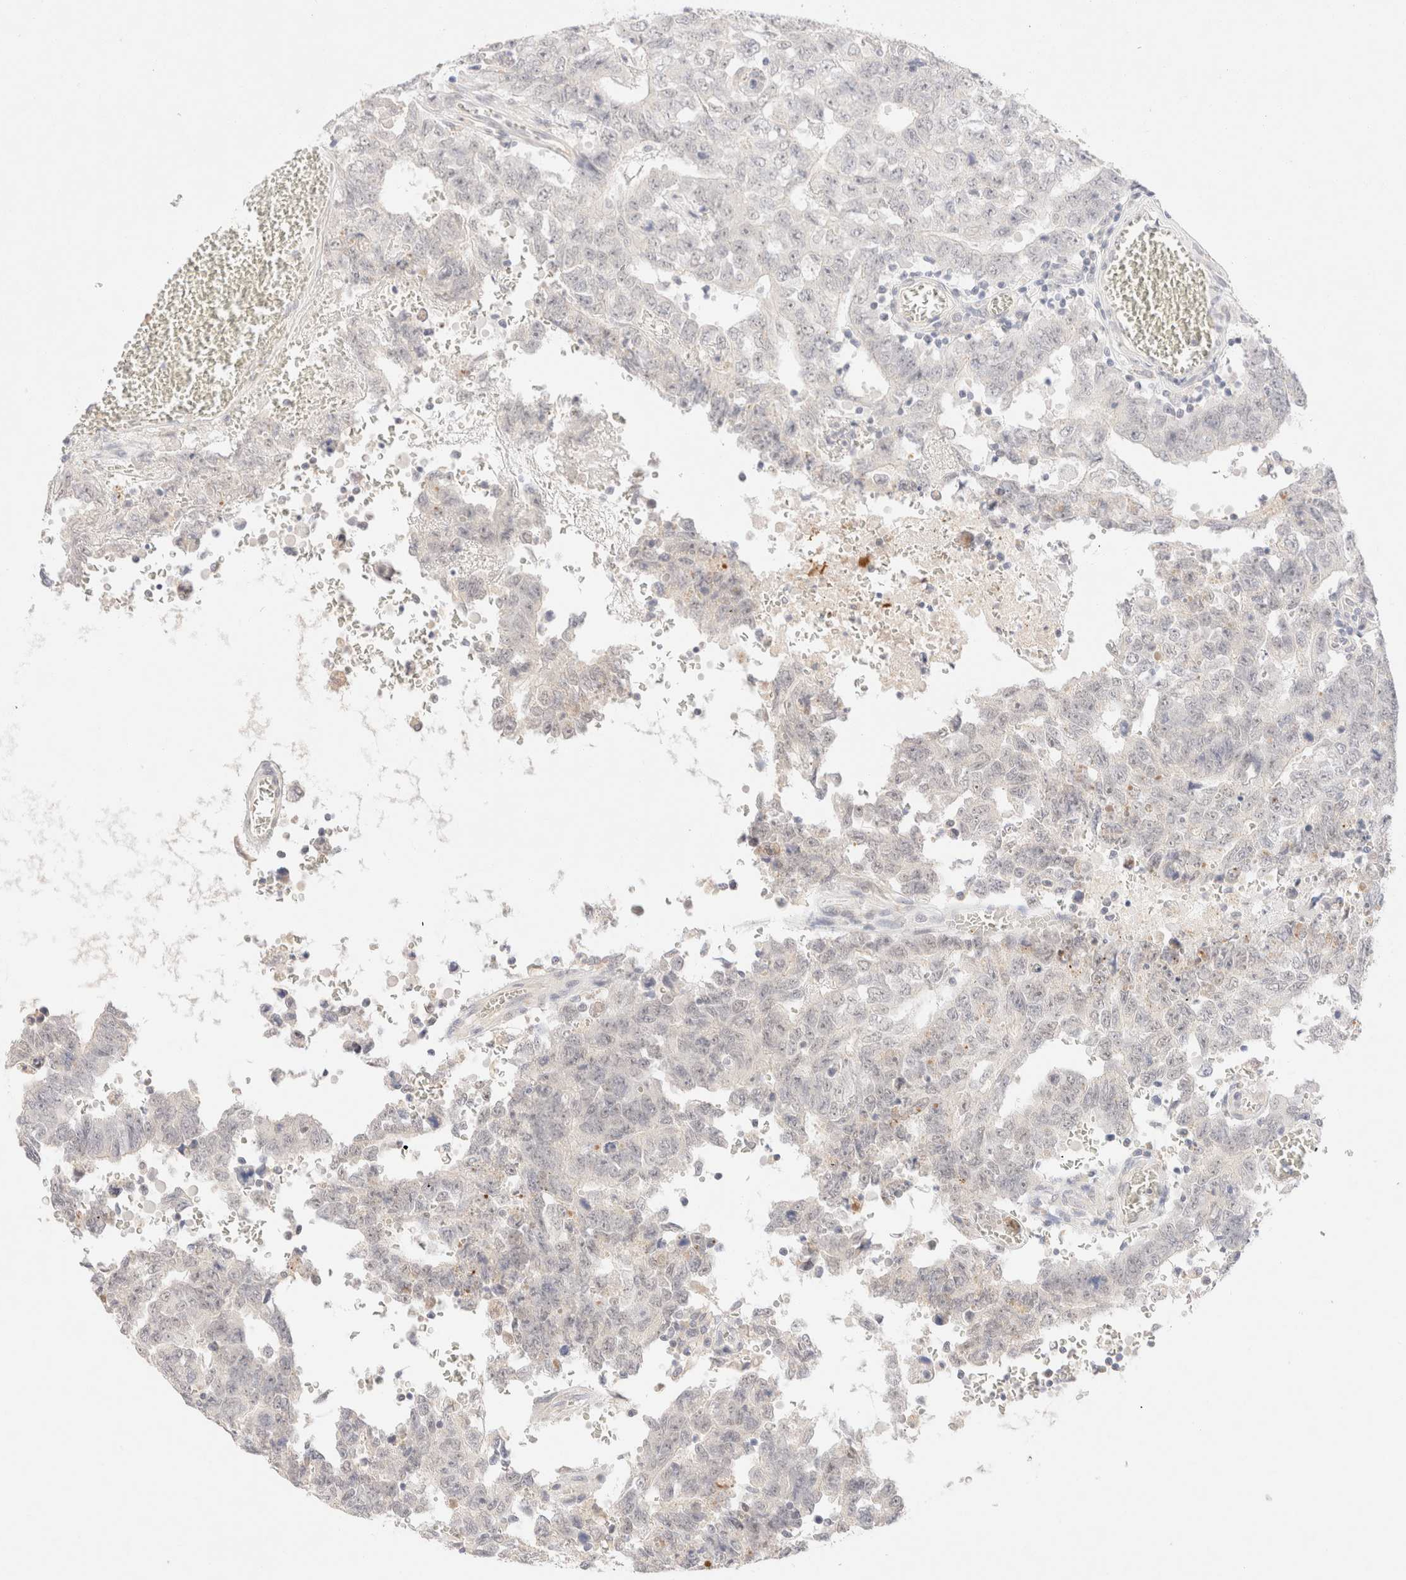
{"staining": {"intensity": "negative", "quantity": "none", "location": "none"}, "tissue": "testis cancer", "cell_type": "Tumor cells", "image_type": "cancer", "snomed": [{"axis": "morphology", "description": "Carcinoma, Embryonal, NOS"}, {"axis": "topography", "description": "Testis"}], "caption": "Testis cancer stained for a protein using immunohistochemistry (IHC) shows no expression tumor cells.", "gene": "SNTB1", "patient": {"sex": "male", "age": 26}}